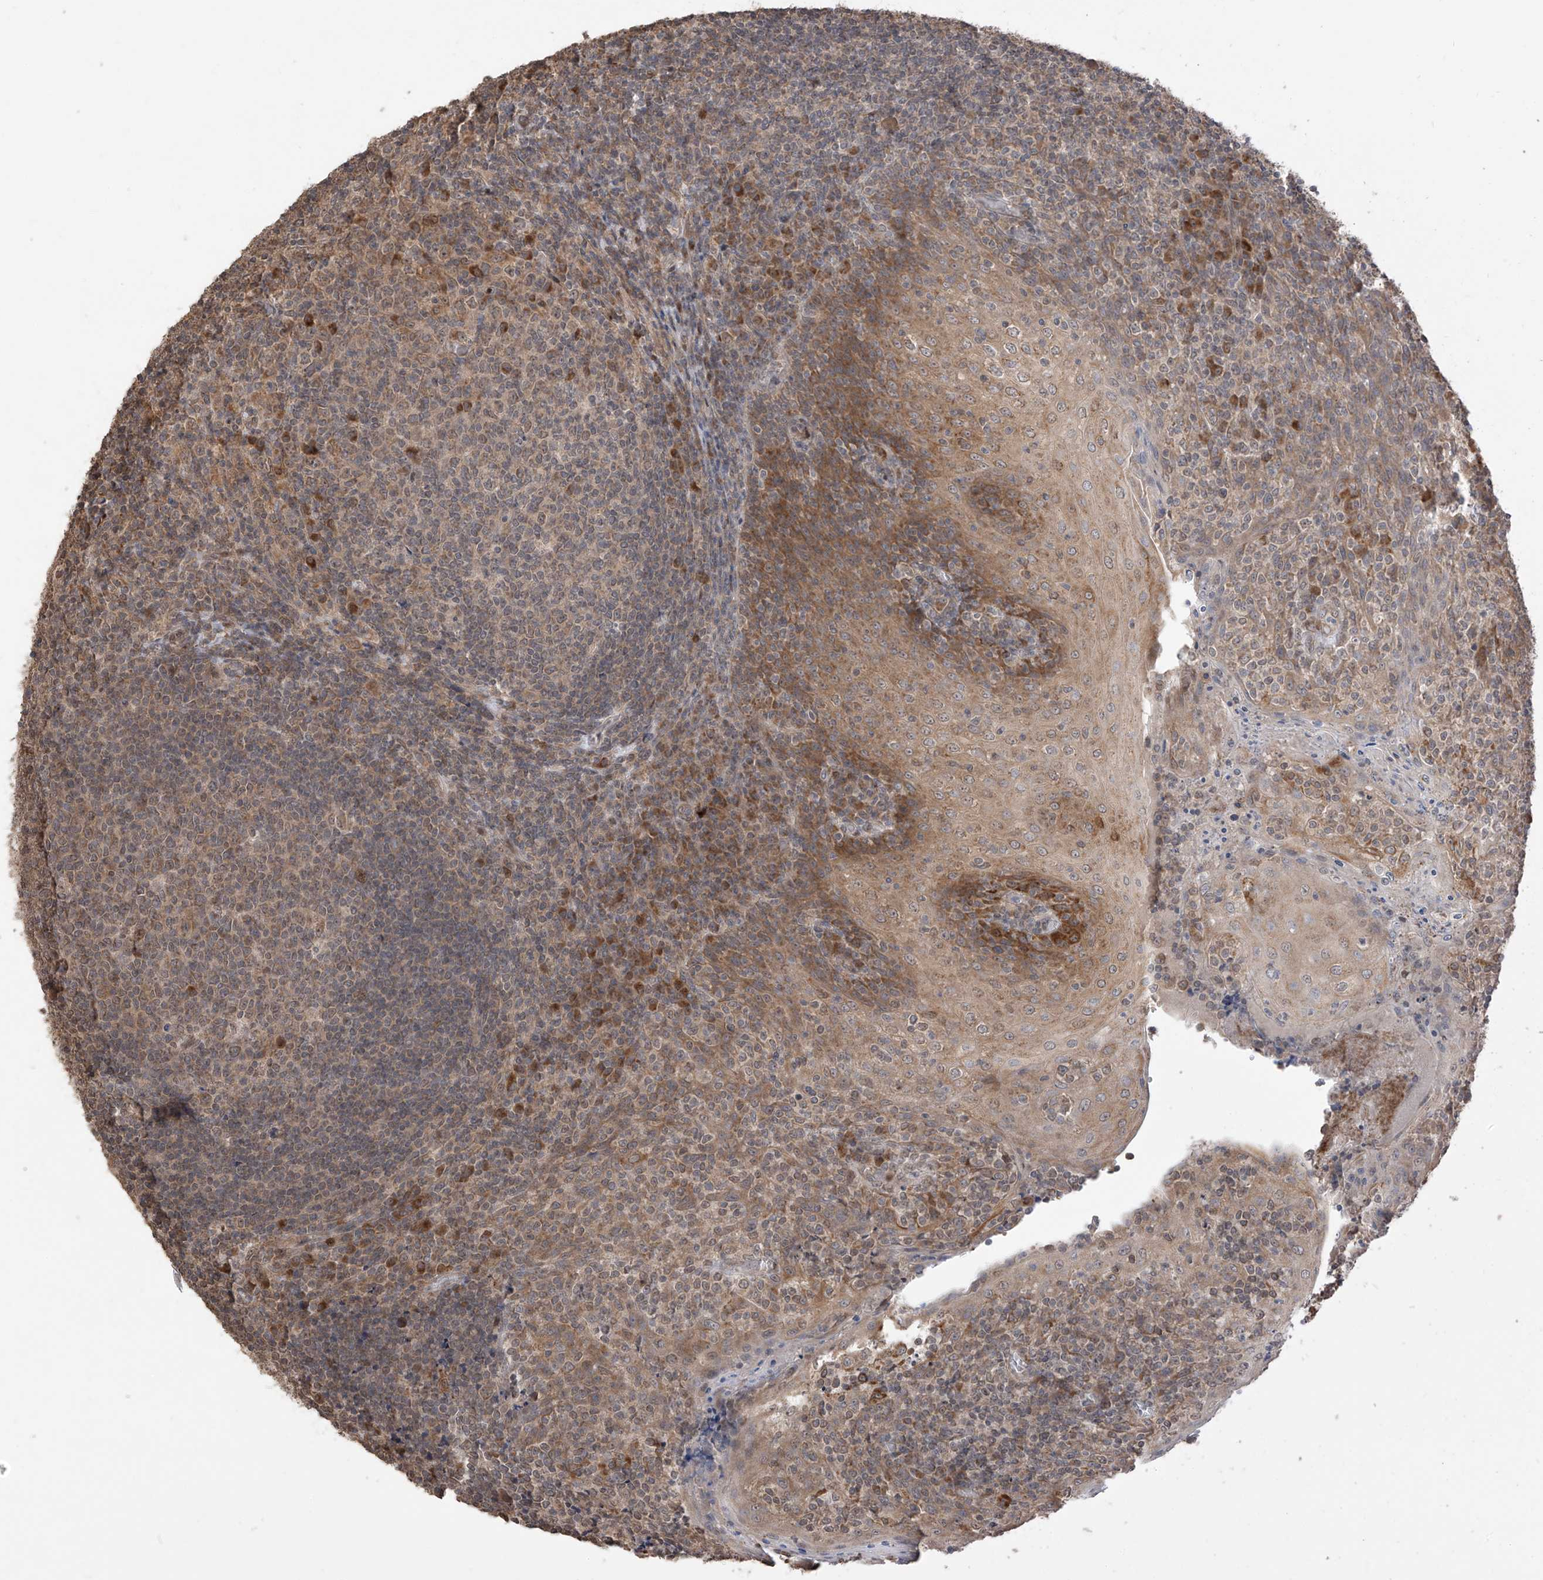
{"staining": {"intensity": "moderate", "quantity": "<25%", "location": "cytoplasmic/membranous"}, "tissue": "tonsil", "cell_type": "Germinal center cells", "image_type": "normal", "snomed": [{"axis": "morphology", "description": "Normal tissue, NOS"}, {"axis": "topography", "description": "Tonsil"}], "caption": "An IHC image of normal tissue is shown. Protein staining in brown highlights moderate cytoplasmic/membranous positivity in tonsil within germinal center cells.", "gene": "LATS1", "patient": {"sex": "female", "age": 19}}